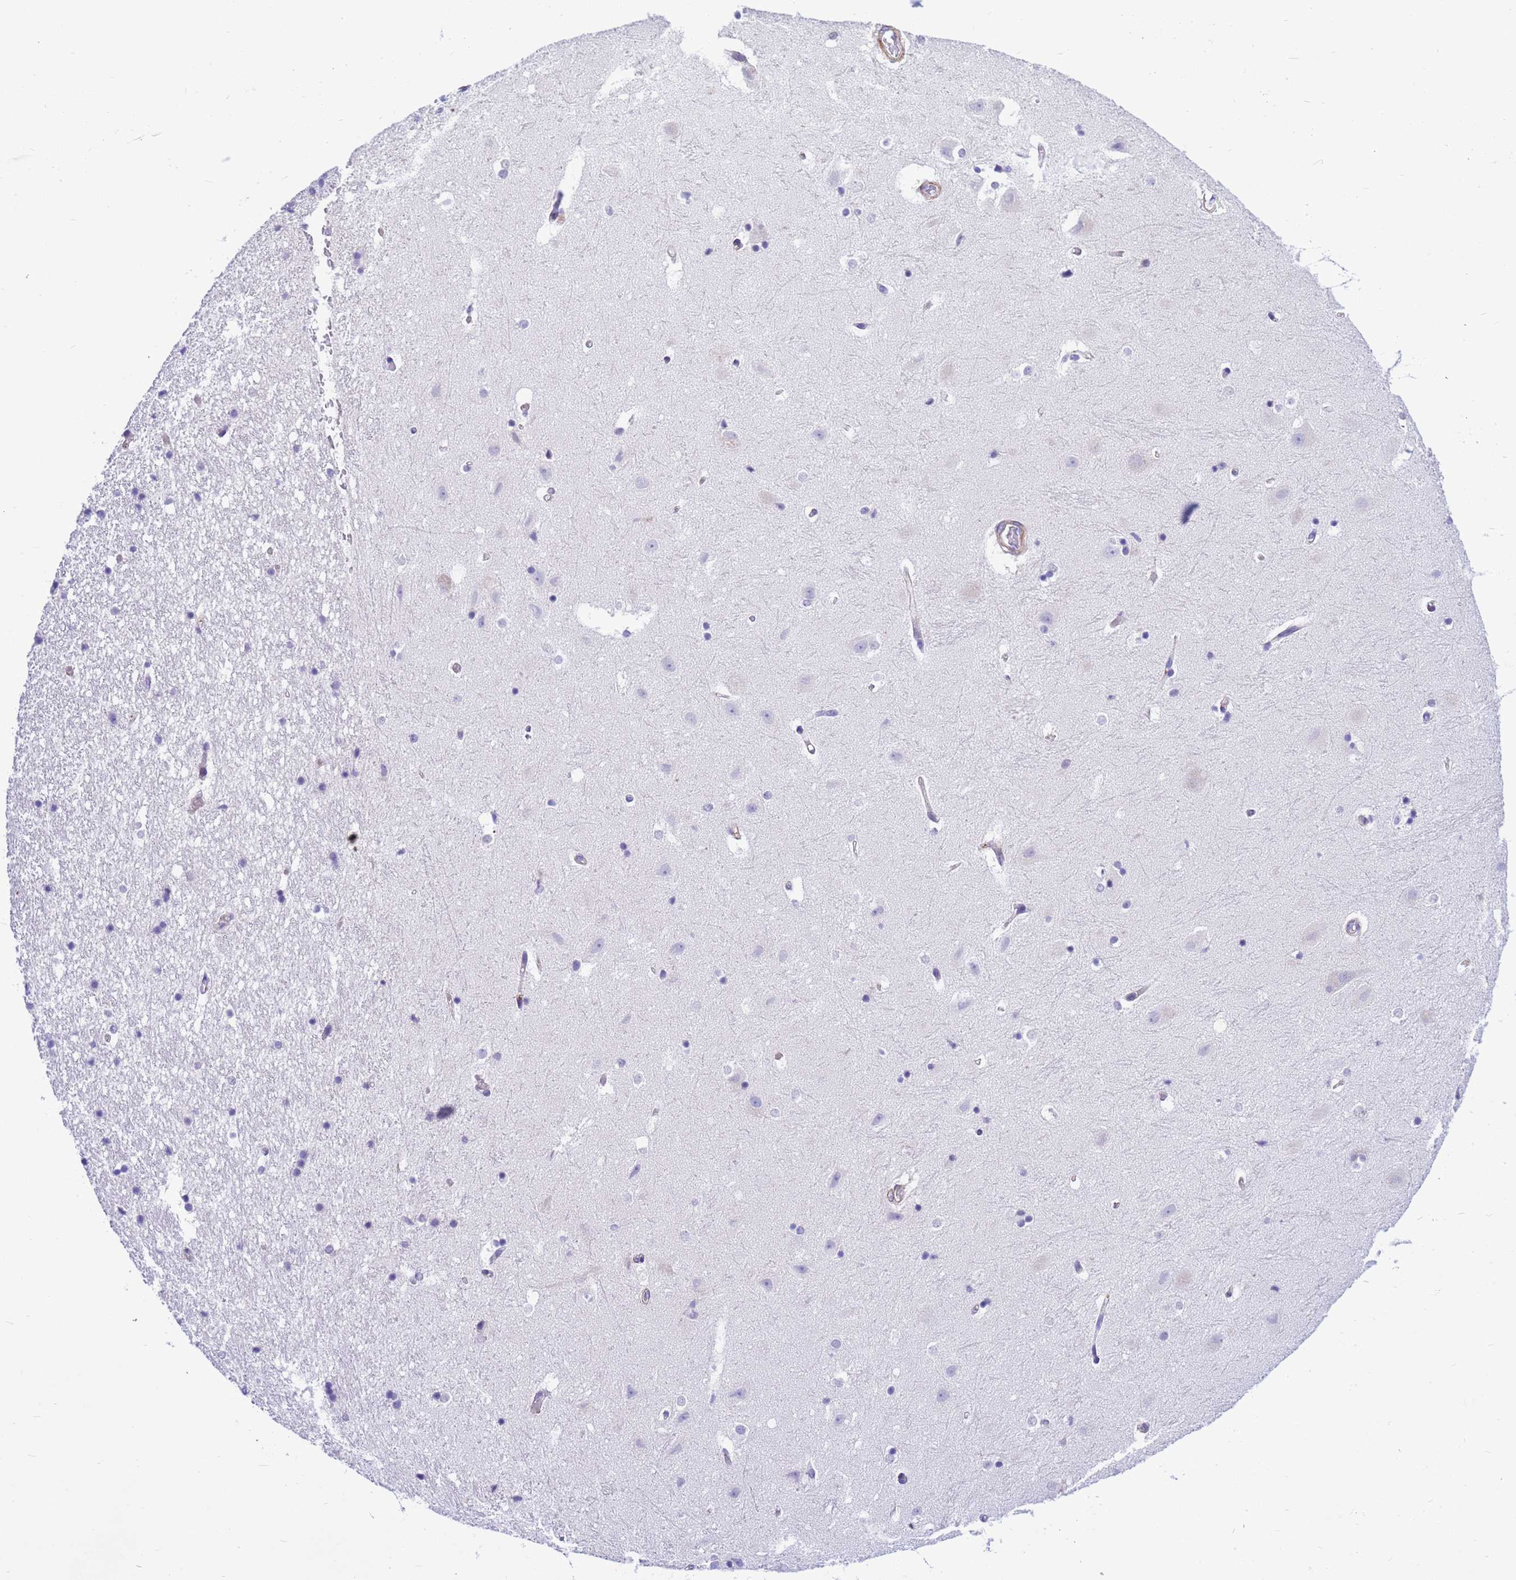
{"staining": {"intensity": "negative", "quantity": "none", "location": "none"}, "tissue": "hippocampus", "cell_type": "Glial cells", "image_type": "normal", "snomed": [{"axis": "morphology", "description": "Normal tissue, NOS"}, {"axis": "topography", "description": "Hippocampus"}], "caption": "DAB immunohistochemical staining of unremarkable human hippocampus exhibits no significant positivity in glial cells.", "gene": "ORM1", "patient": {"sex": "female", "age": 52}}